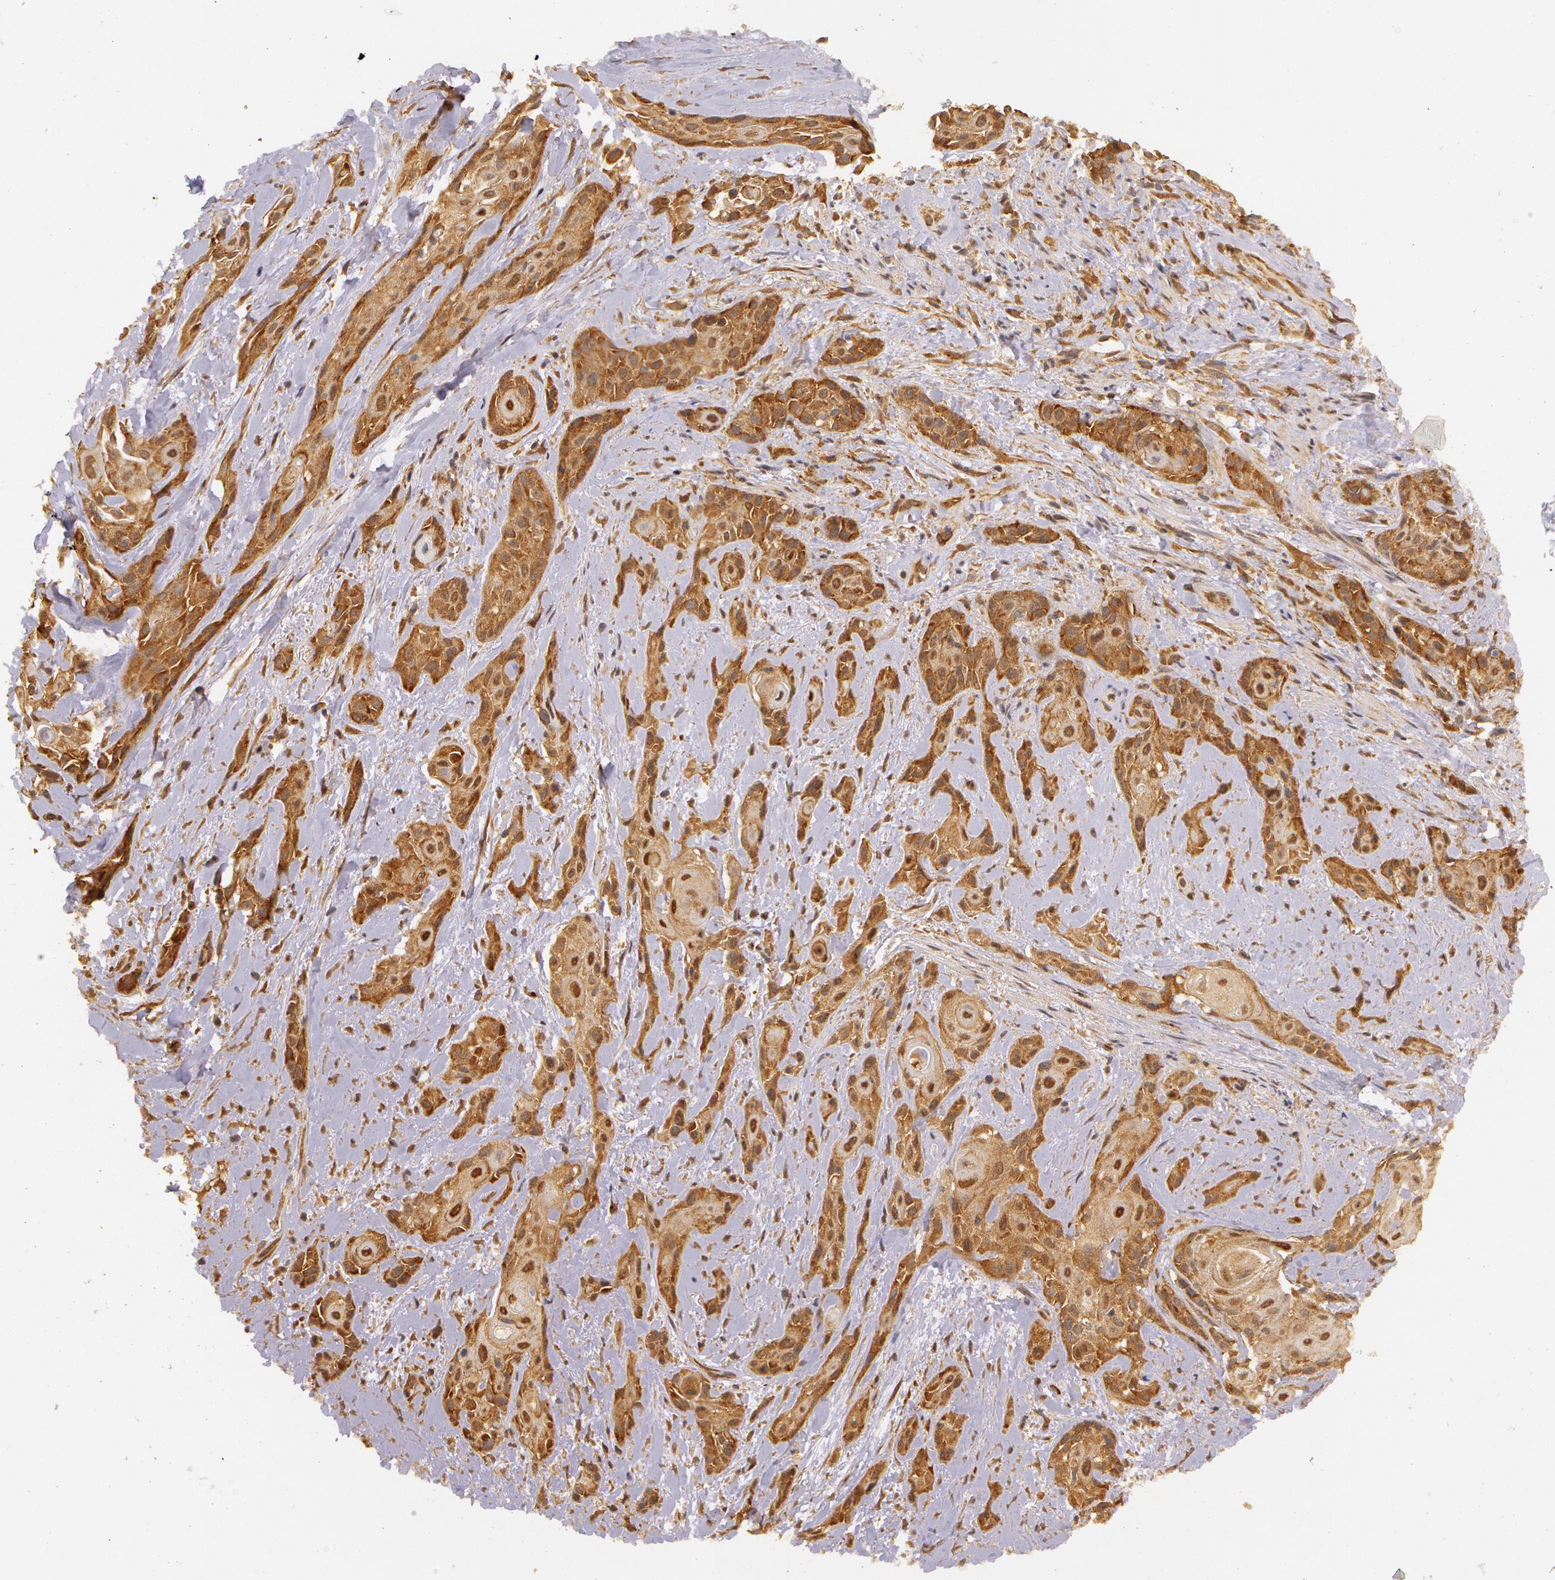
{"staining": {"intensity": "strong", "quantity": ">75%", "location": "cytoplasmic/membranous"}, "tissue": "skin cancer", "cell_type": "Tumor cells", "image_type": "cancer", "snomed": [{"axis": "morphology", "description": "Squamous cell carcinoma, NOS"}, {"axis": "topography", "description": "Skin"}, {"axis": "topography", "description": "Anal"}], "caption": "IHC of squamous cell carcinoma (skin) reveals high levels of strong cytoplasmic/membranous staining in about >75% of tumor cells. (Brightfield microscopy of DAB IHC at high magnification).", "gene": "ASCC2", "patient": {"sex": "male", "age": 64}}